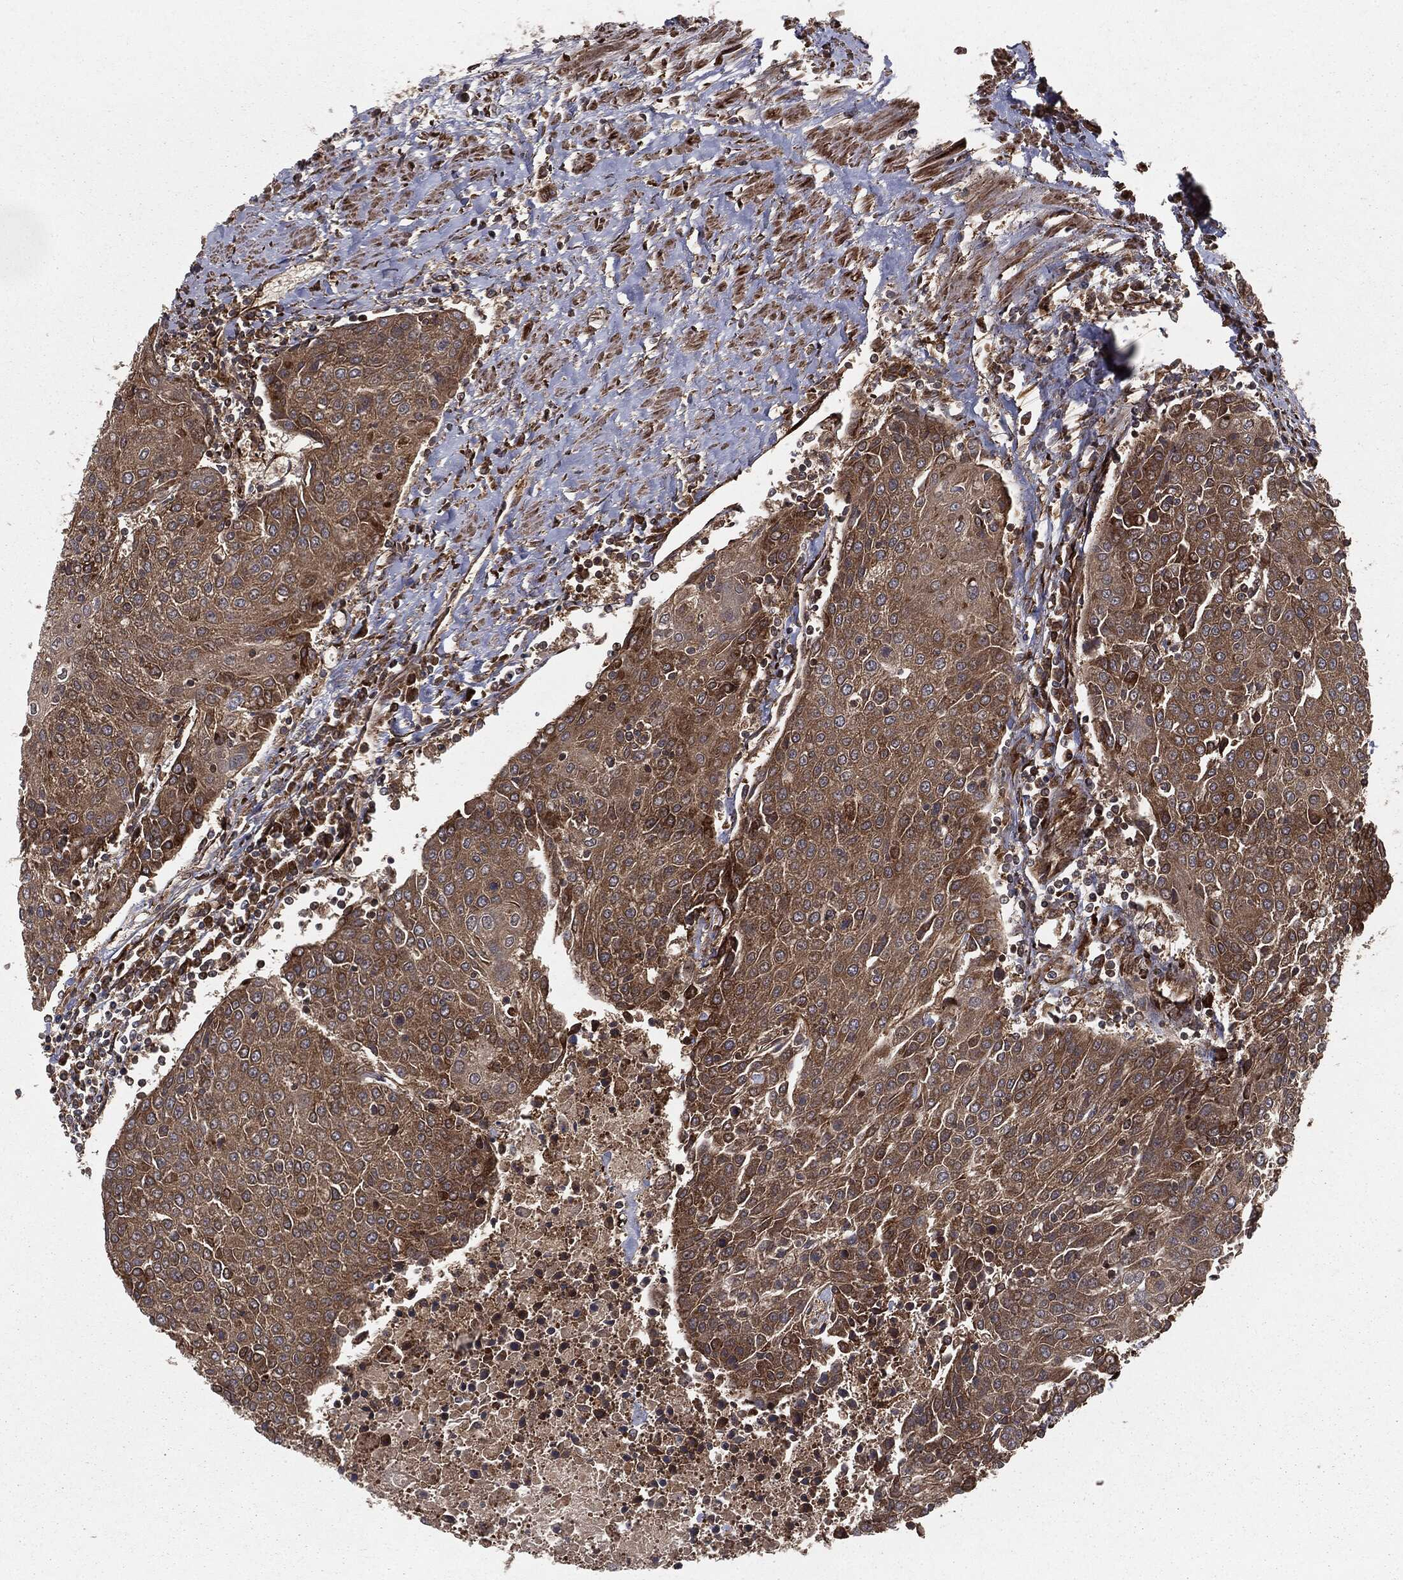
{"staining": {"intensity": "moderate", "quantity": ">75%", "location": "cytoplasmic/membranous,nuclear"}, "tissue": "urothelial cancer", "cell_type": "Tumor cells", "image_type": "cancer", "snomed": [{"axis": "morphology", "description": "Urothelial carcinoma, High grade"}, {"axis": "topography", "description": "Urinary bladder"}], "caption": "Immunohistochemical staining of human urothelial cancer demonstrates medium levels of moderate cytoplasmic/membranous and nuclear expression in approximately >75% of tumor cells.", "gene": "RANBP9", "patient": {"sex": "female", "age": 85}}